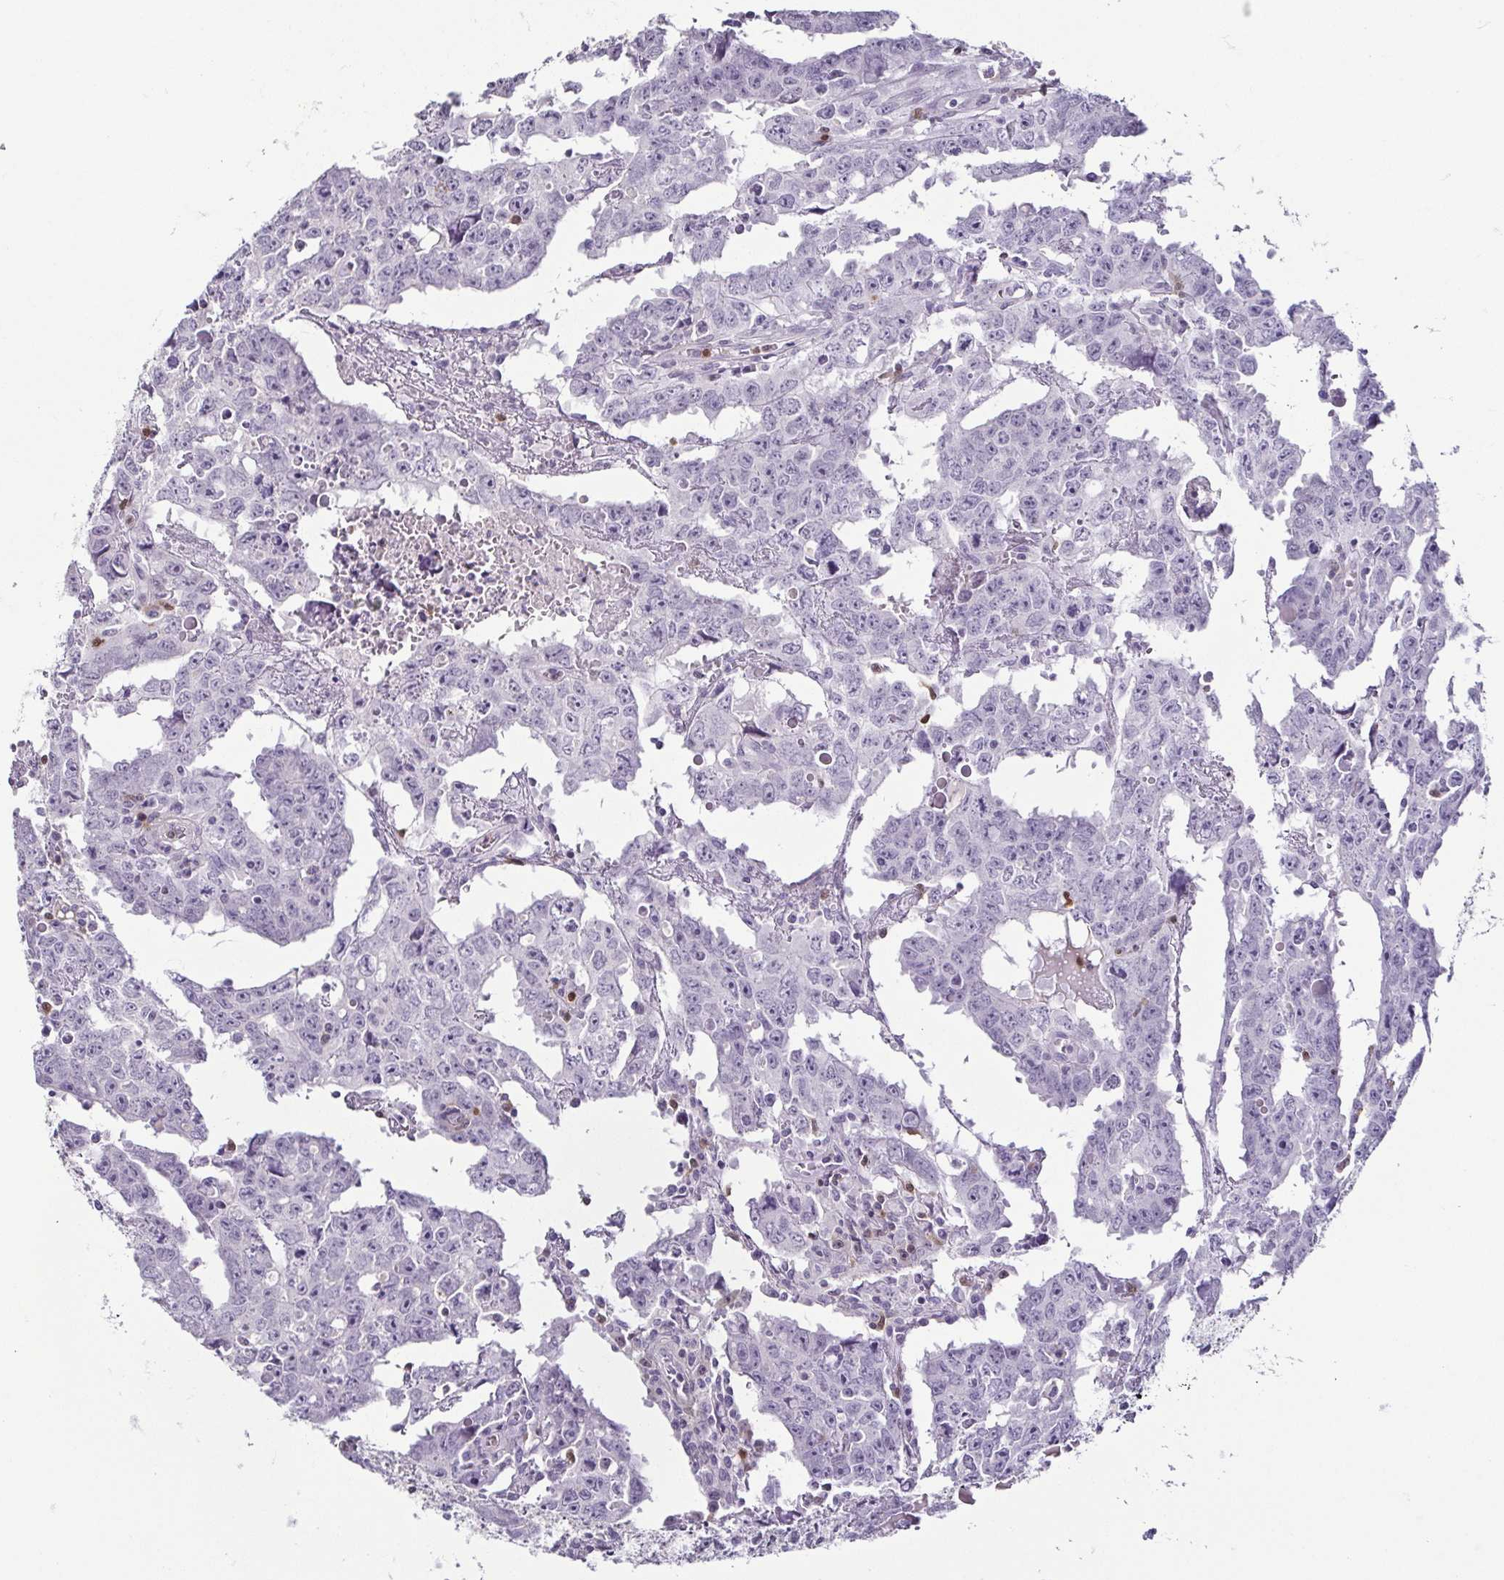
{"staining": {"intensity": "negative", "quantity": "none", "location": "none"}, "tissue": "testis cancer", "cell_type": "Tumor cells", "image_type": "cancer", "snomed": [{"axis": "morphology", "description": "Carcinoma, Embryonal, NOS"}, {"axis": "topography", "description": "Testis"}], "caption": "There is no significant expression in tumor cells of testis cancer.", "gene": "HOPX", "patient": {"sex": "male", "age": 22}}